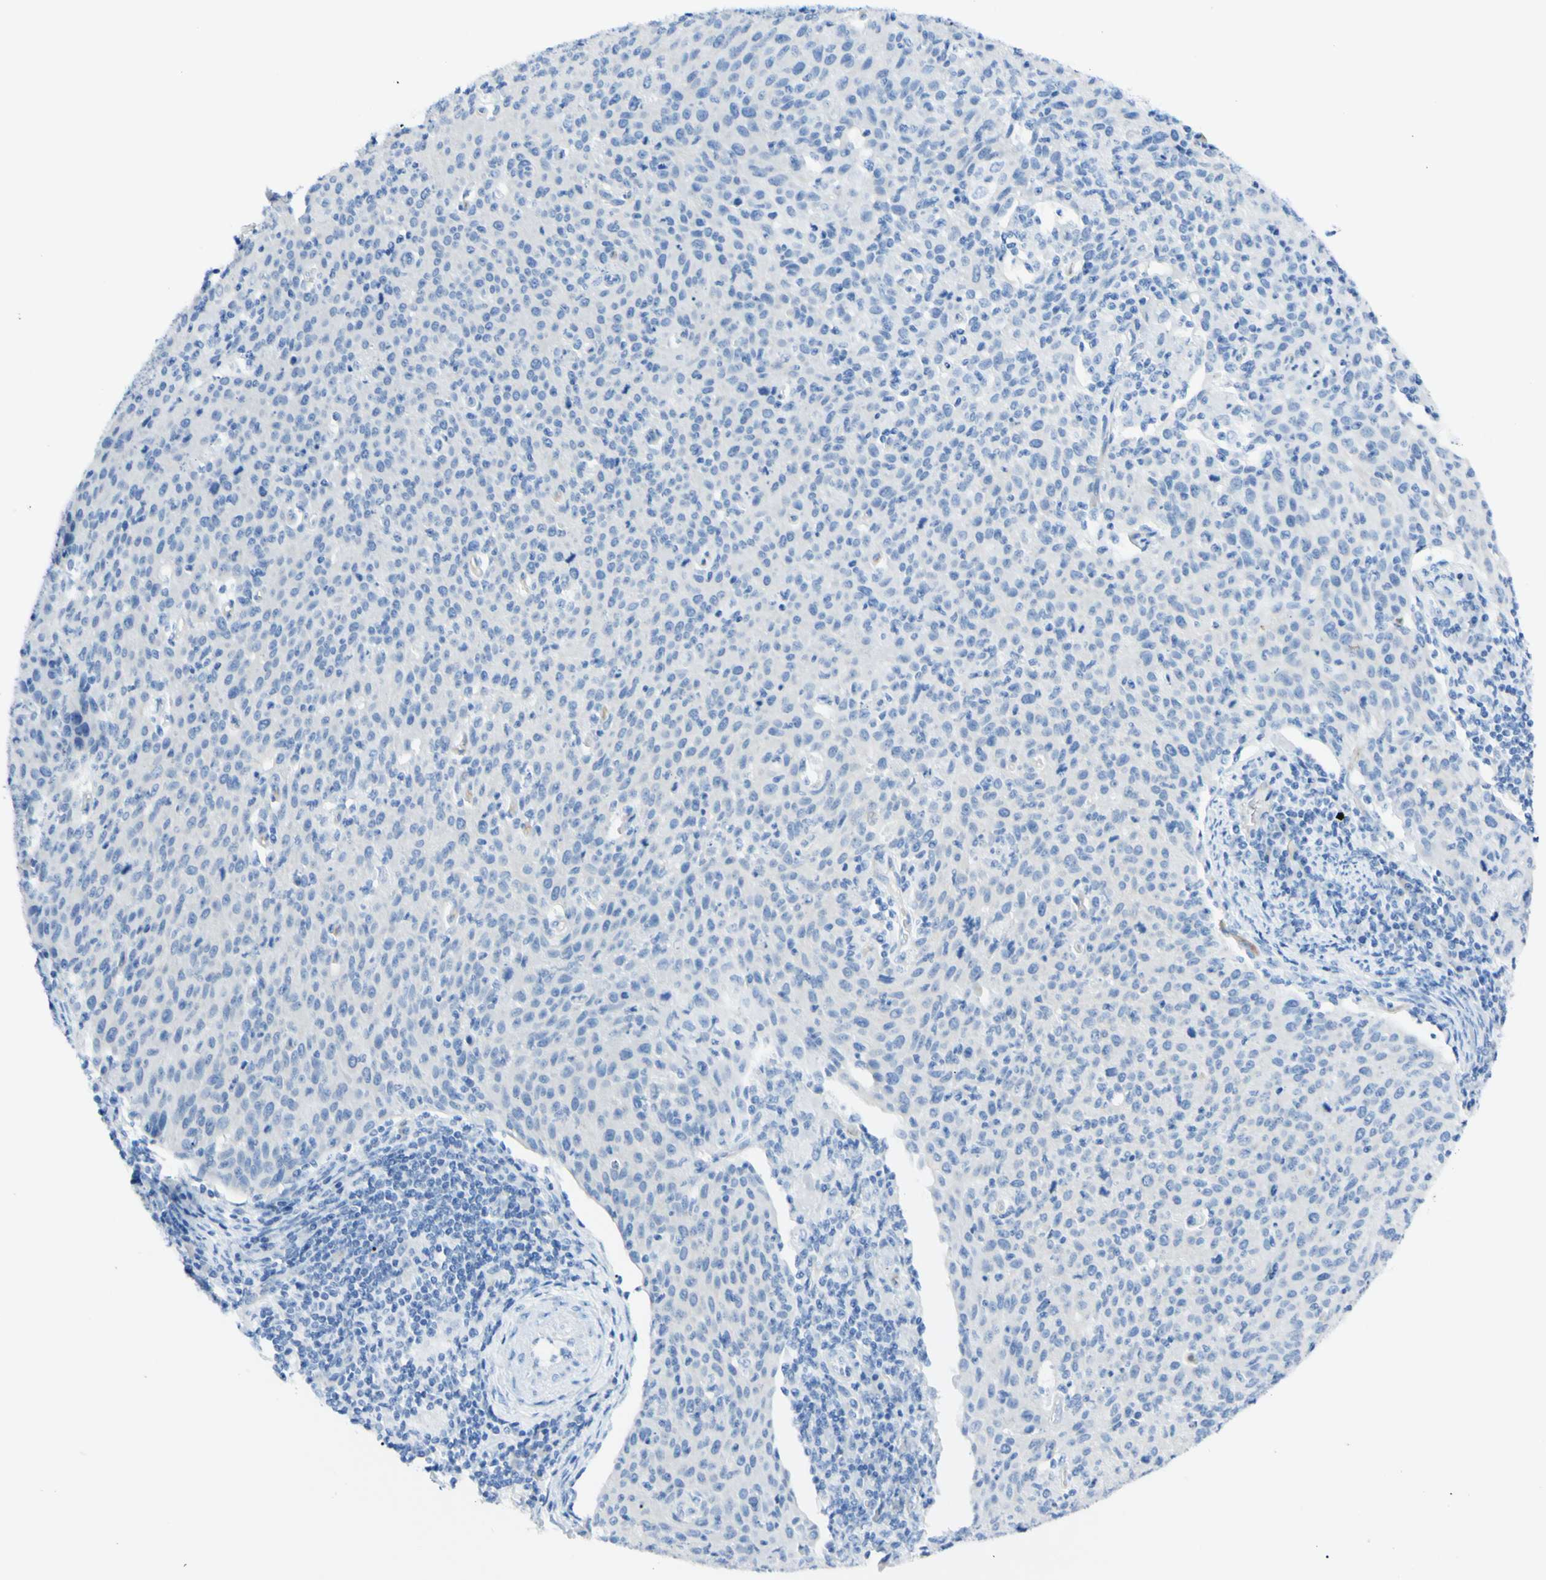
{"staining": {"intensity": "negative", "quantity": "none", "location": "none"}, "tissue": "cervical cancer", "cell_type": "Tumor cells", "image_type": "cancer", "snomed": [{"axis": "morphology", "description": "Squamous cell carcinoma, NOS"}, {"axis": "topography", "description": "Cervix"}], "caption": "Immunohistochemistry image of neoplastic tissue: human cervical cancer stained with DAB exhibits no significant protein expression in tumor cells.", "gene": "FOLH1", "patient": {"sex": "female", "age": 38}}